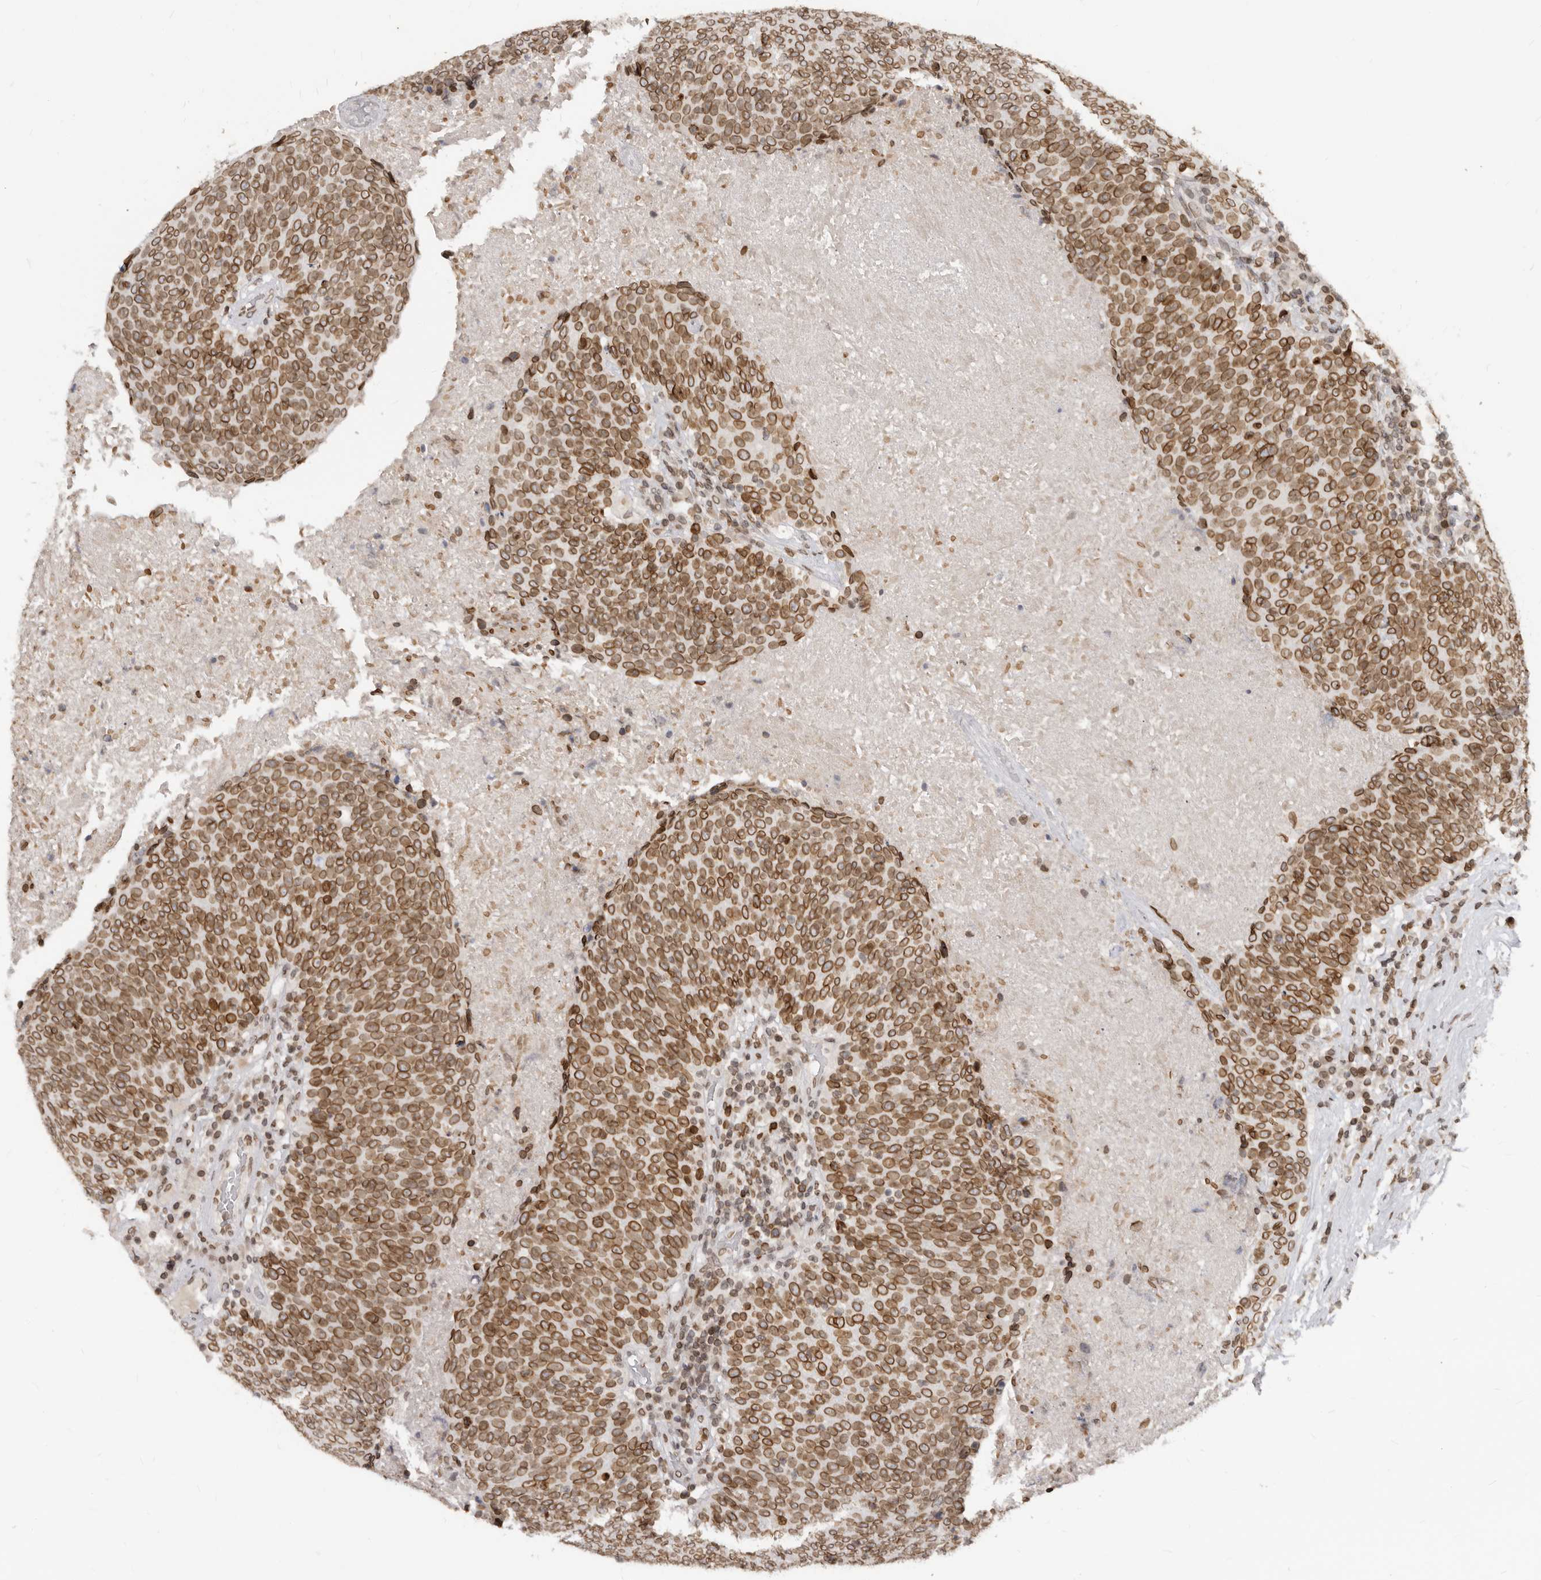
{"staining": {"intensity": "moderate", "quantity": ">75%", "location": "cytoplasmic/membranous,nuclear"}, "tissue": "head and neck cancer", "cell_type": "Tumor cells", "image_type": "cancer", "snomed": [{"axis": "morphology", "description": "Squamous cell carcinoma, NOS"}, {"axis": "morphology", "description": "Squamous cell carcinoma, metastatic, NOS"}, {"axis": "topography", "description": "Lymph node"}, {"axis": "topography", "description": "Head-Neck"}], "caption": "Immunohistochemical staining of human head and neck cancer (metastatic squamous cell carcinoma) shows medium levels of moderate cytoplasmic/membranous and nuclear protein positivity in approximately >75% of tumor cells. (Brightfield microscopy of DAB IHC at high magnification).", "gene": "NUP153", "patient": {"sex": "male", "age": 62}}